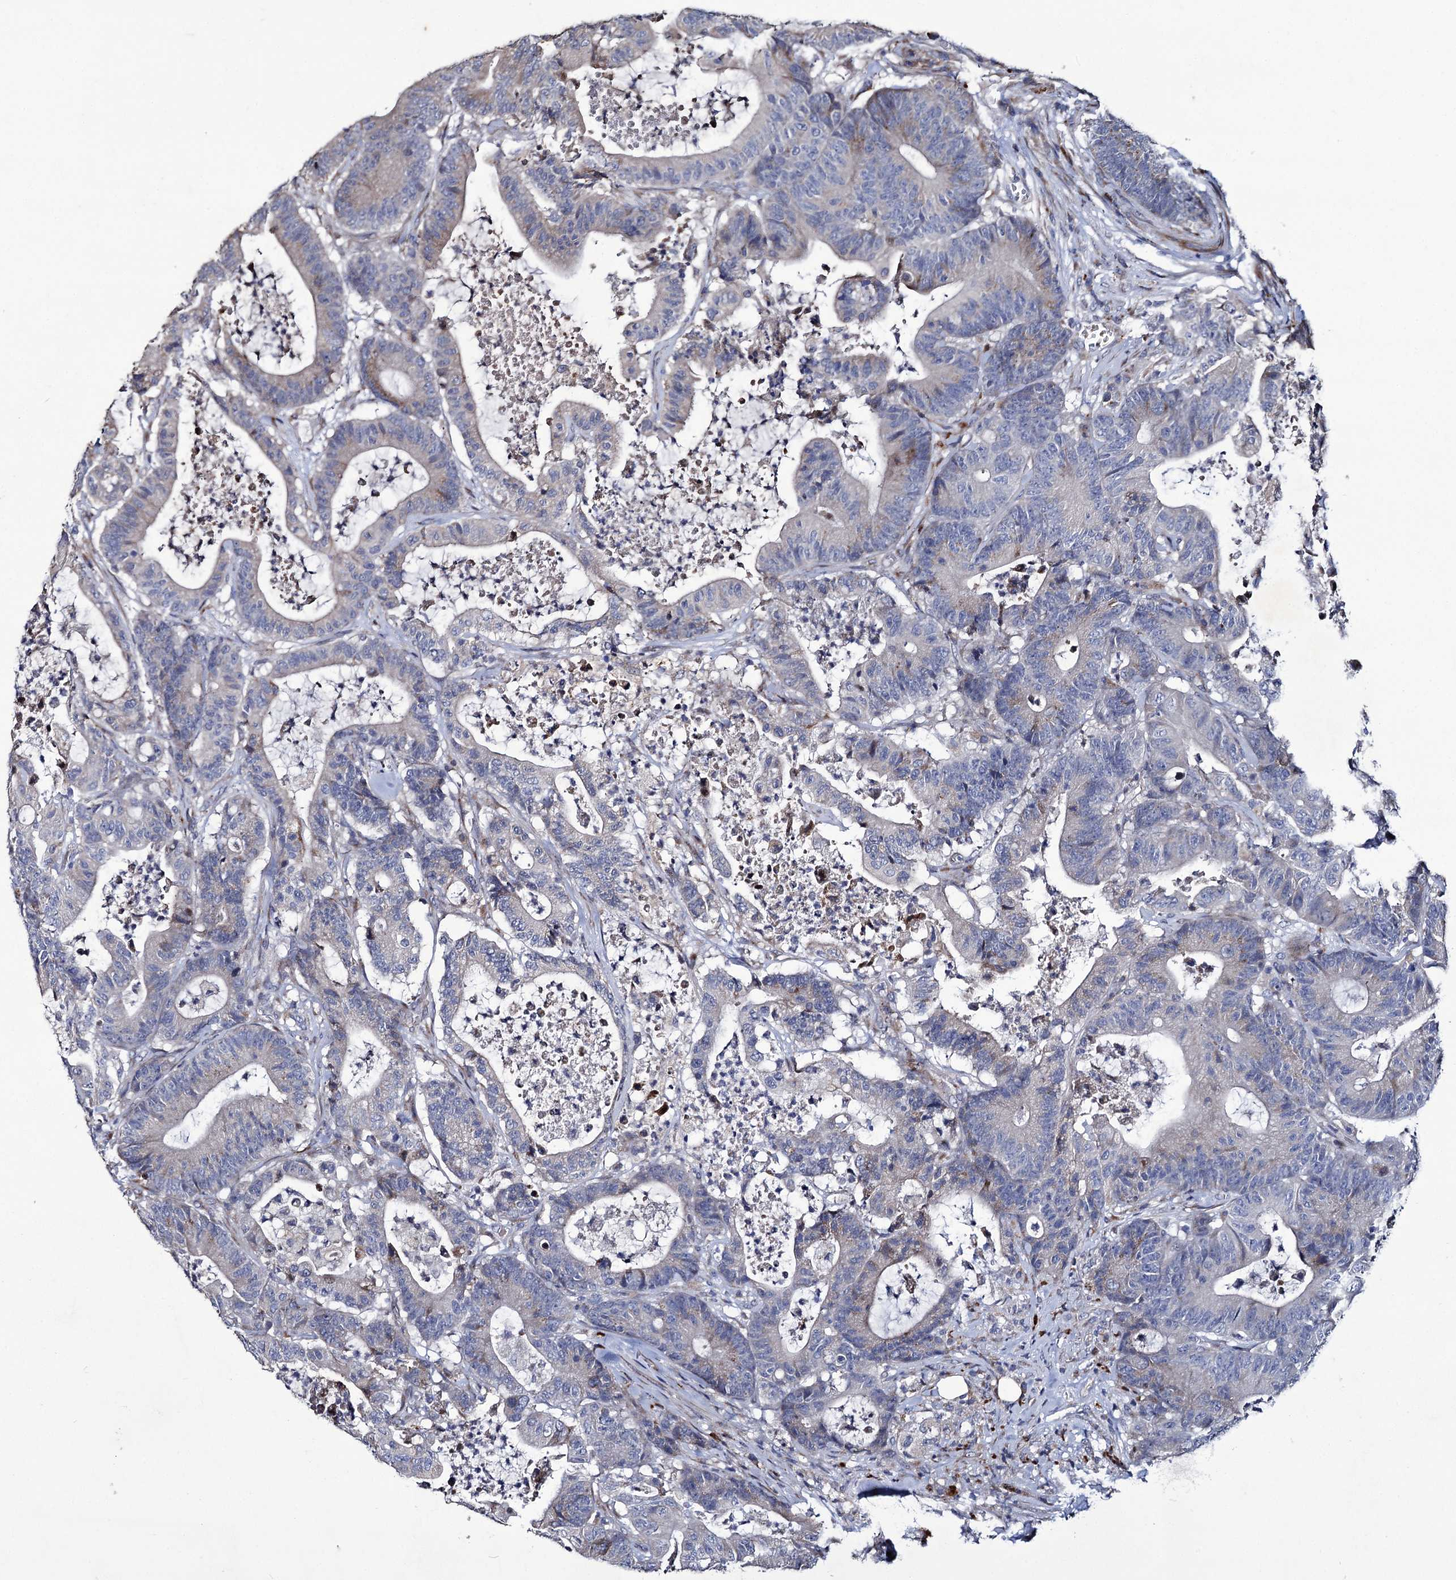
{"staining": {"intensity": "negative", "quantity": "none", "location": "none"}, "tissue": "colorectal cancer", "cell_type": "Tumor cells", "image_type": "cancer", "snomed": [{"axis": "morphology", "description": "Adenocarcinoma, NOS"}, {"axis": "topography", "description": "Colon"}], "caption": "Image shows no significant protein staining in tumor cells of colorectal cancer (adenocarcinoma).", "gene": "TUBGCP5", "patient": {"sex": "female", "age": 84}}